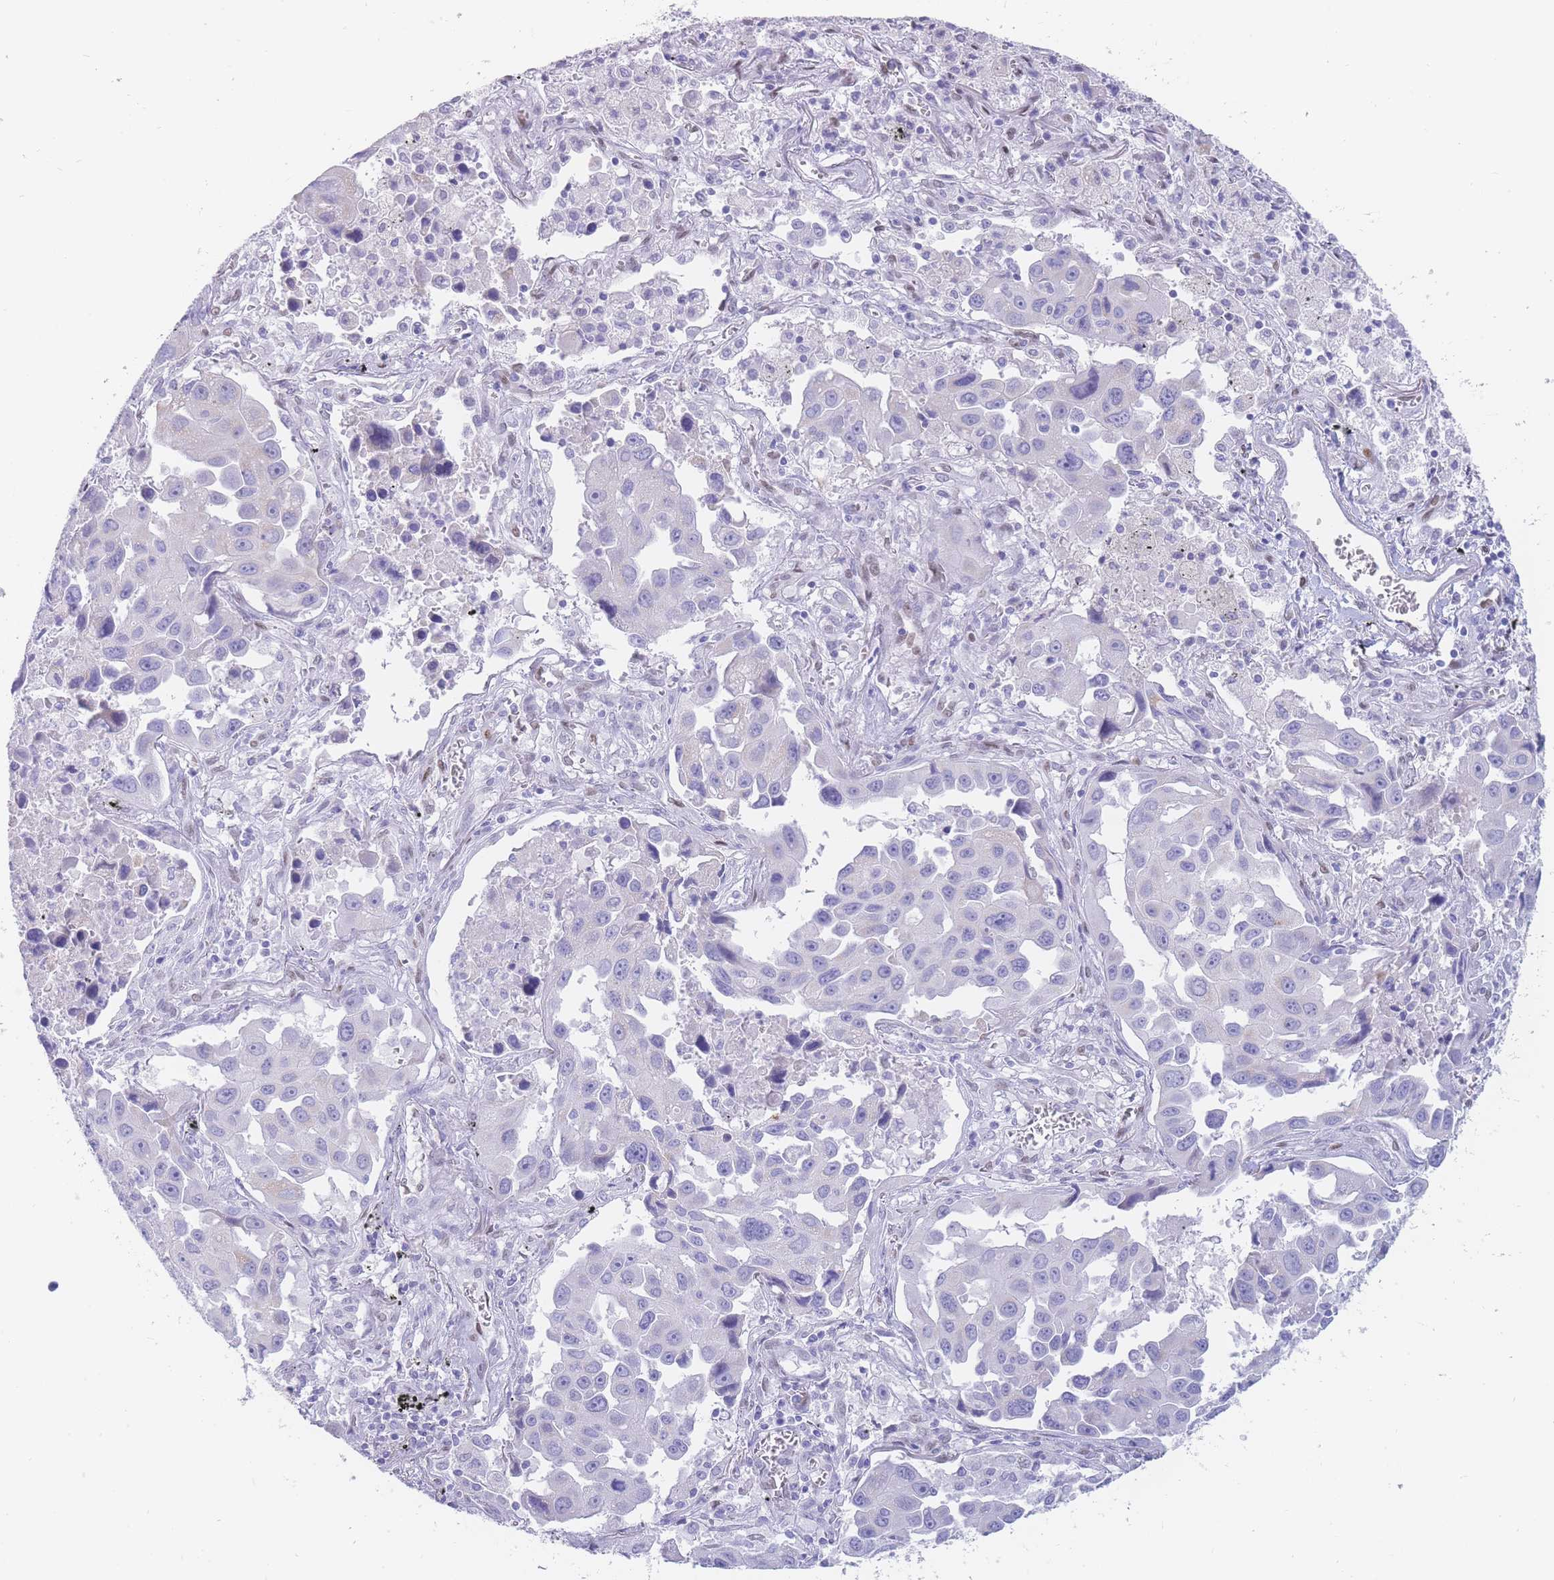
{"staining": {"intensity": "negative", "quantity": "none", "location": "none"}, "tissue": "lung cancer", "cell_type": "Tumor cells", "image_type": "cancer", "snomed": [{"axis": "morphology", "description": "Adenocarcinoma, NOS"}, {"axis": "topography", "description": "Lung"}], "caption": "Lung cancer was stained to show a protein in brown. There is no significant positivity in tumor cells. (DAB (3,3'-diaminobenzidine) immunohistochemistry with hematoxylin counter stain).", "gene": "PSMB5", "patient": {"sex": "male", "age": 66}}